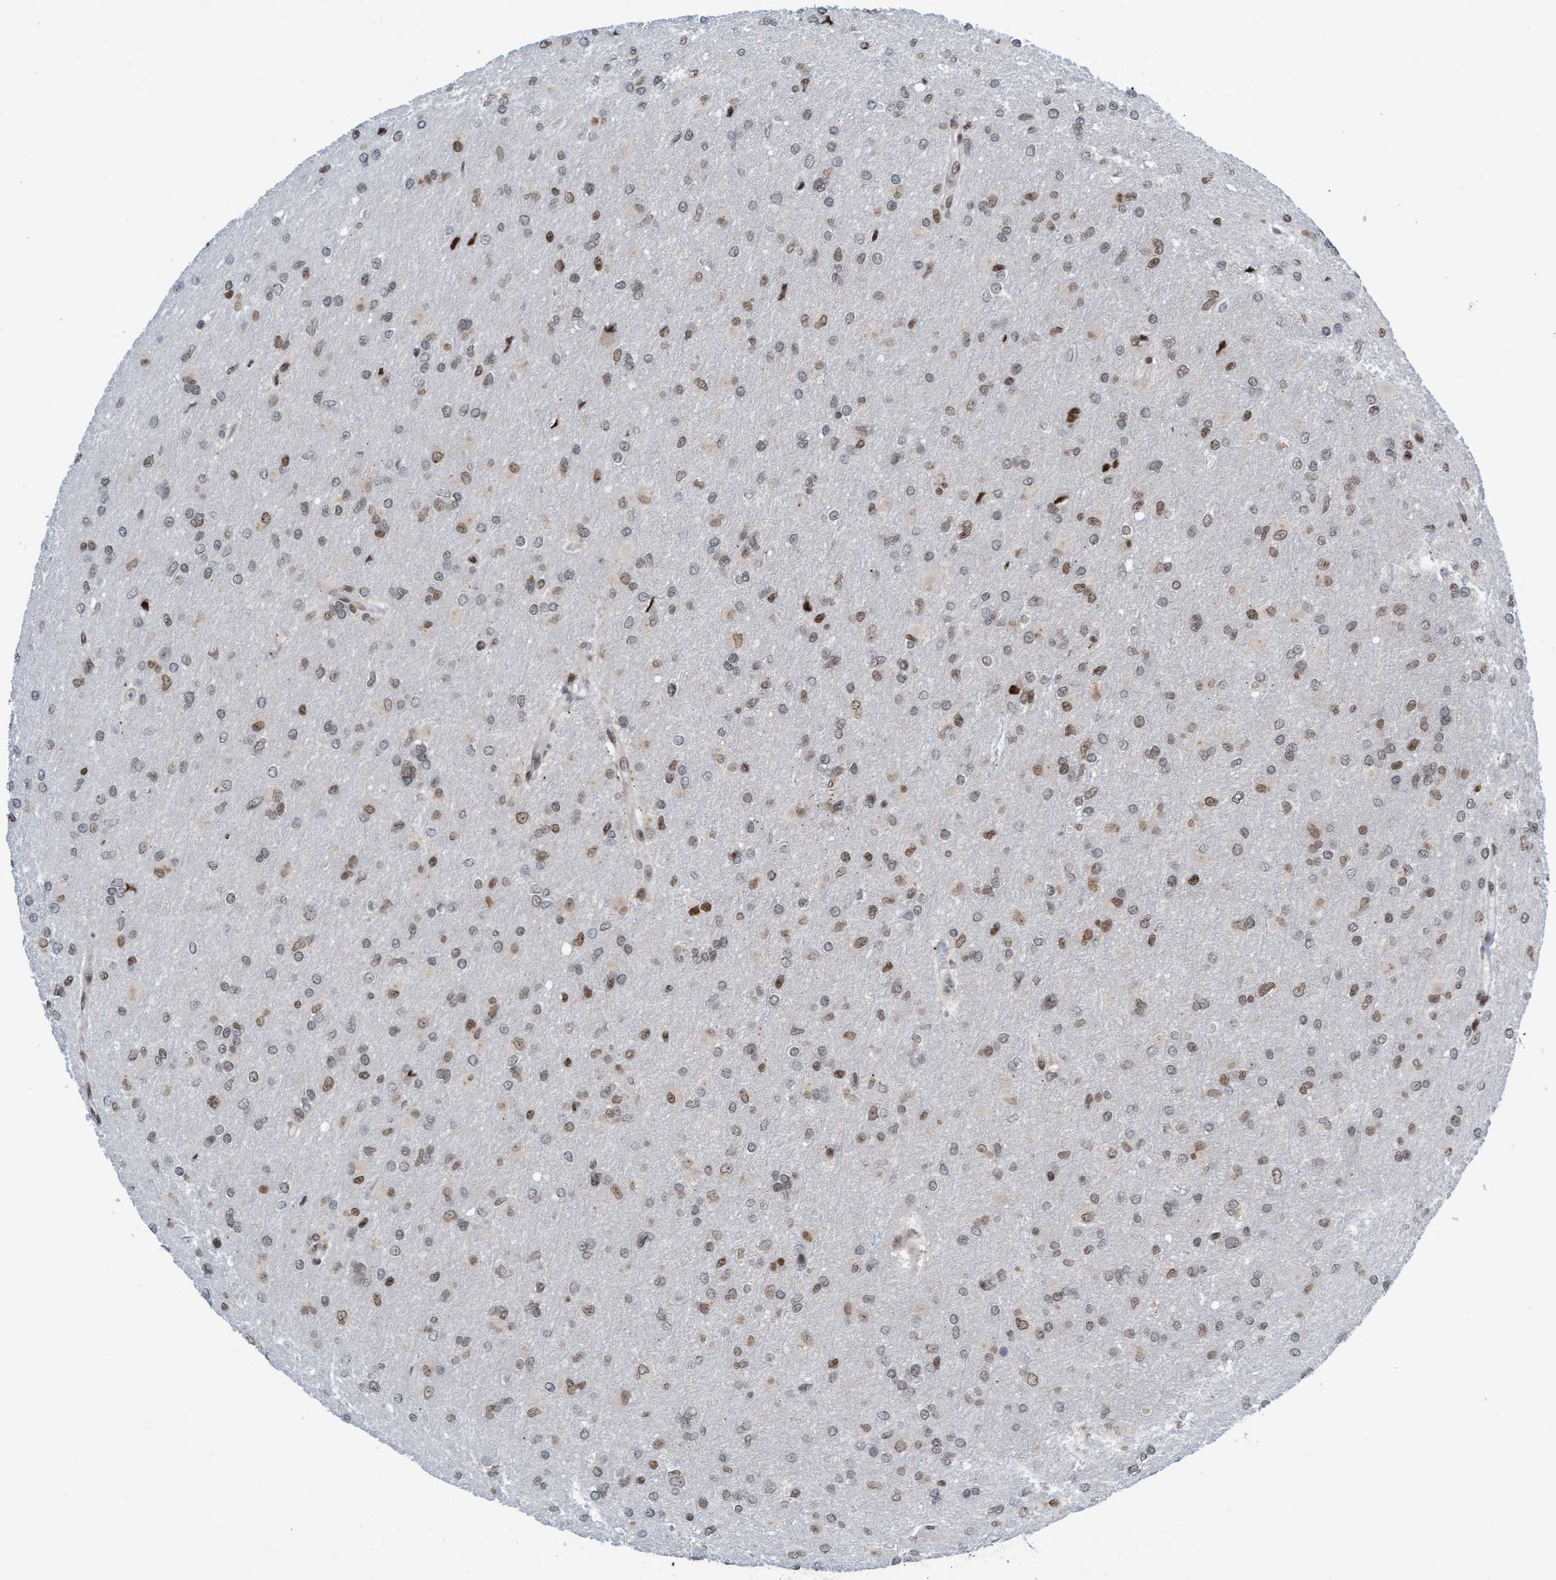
{"staining": {"intensity": "moderate", "quantity": "25%-75%", "location": "nuclear"}, "tissue": "glioma", "cell_type": "Tumor cells", "image_type": "cancer", "snomed": [{"axis": "morphology", "description": "Glioma, malignant, High grade"}, {"axis": "topography", "description": "Cerebral cortex"}], "caption": "High-magnification brightfield microscopy of malignant glioma (high-grade) stained with DAB (brown) and counterstained with hematoxylin (blue). tumor cells exhibit moderate nuclear positivity is present in about25%-75% of cells. (DAB IHC, brown staining for protein, blue staining for nuclei).", "gene": "GLRX2", "patient": {"sex": "female", "age": 36}}